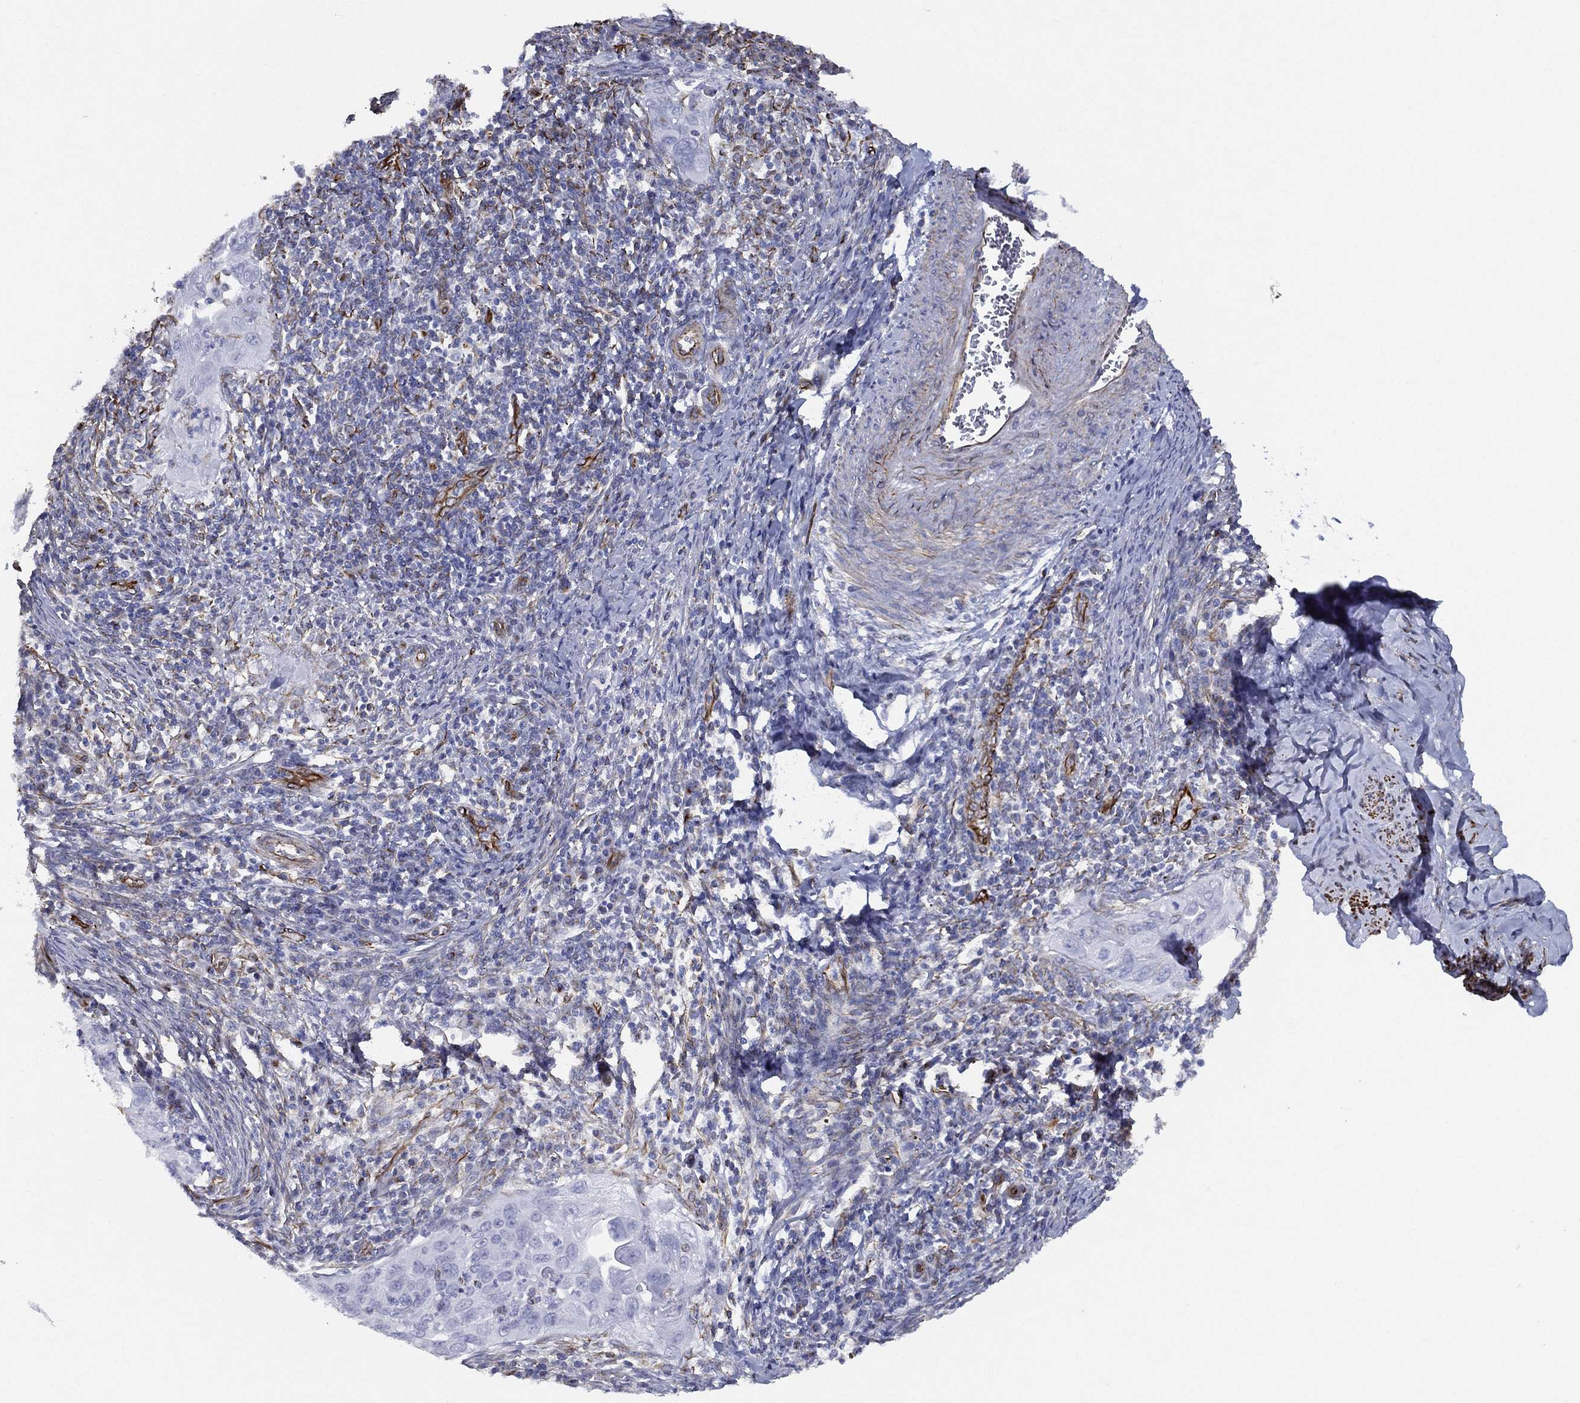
{"staining": {"intensity": "negative", "quantity": "none", "location": "none"}, "tissue": "cervical cancer", "cell_type": "Tumor cells", "image_type": "cancer", "snomed": [{"axis": "morphology", "description": "Squamous cell carcinoma, NOS"}, {"axis": "topography", "description": "Cervix"}], "caption": "Immunohistochemistry (IHC) of cervical cancer (squamous cell carcinoma) demonstrates no staining in tumor cells. The staining was performed using DAB to visualize the protein expression in brown, while the nuclei were stained in blue with hematoxylin (Magnification: 20x).", "gene": "MAS1", "patient": {"sex": "female", "age": 26}}